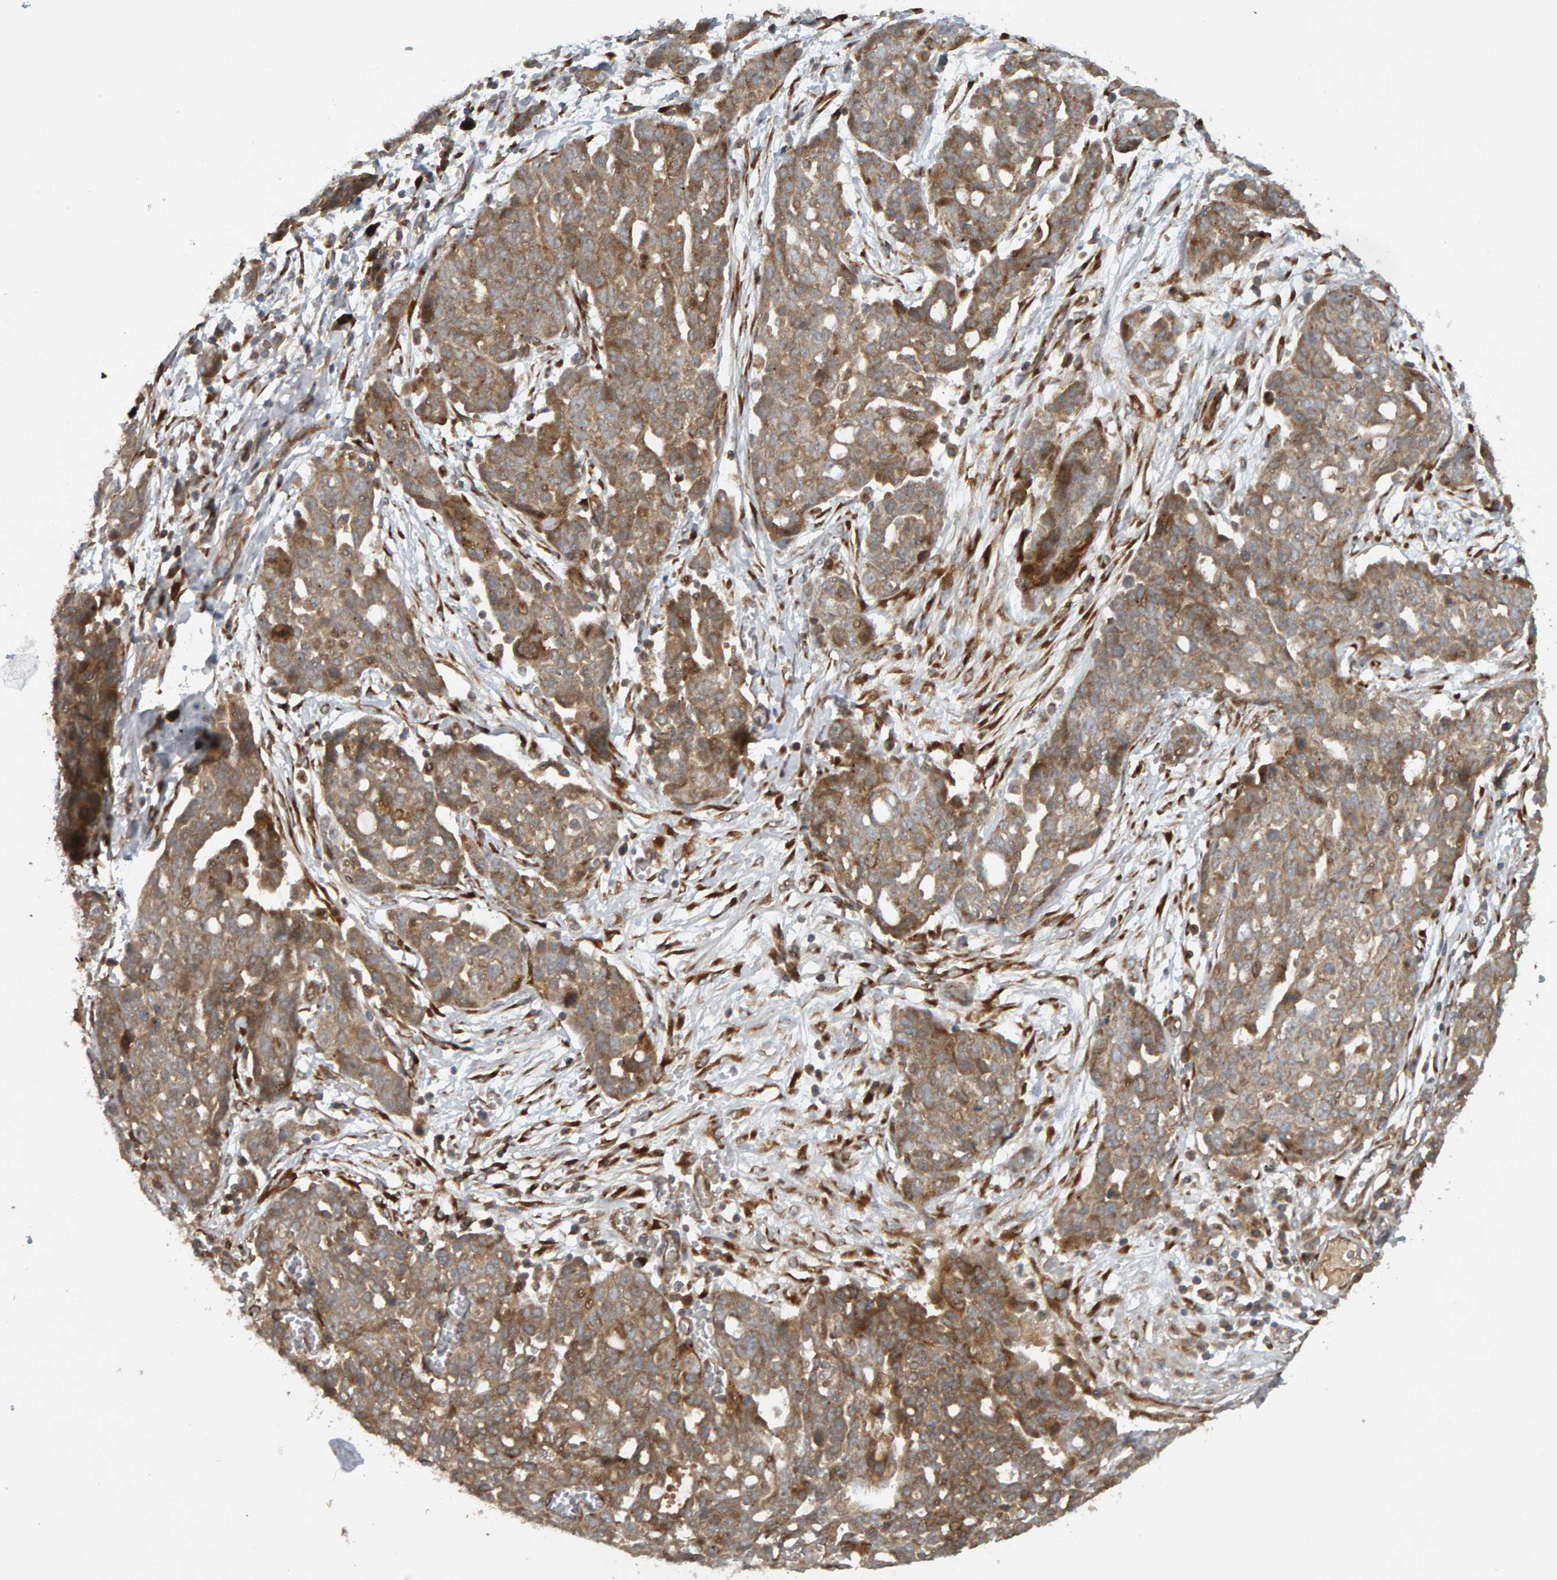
{"staining": {"intensity": "moderate", "quantity": ">75%", "location": "cytoplasmic/membranous"}, "tissue": "ovarian cancer", "cell_type": "Tumor cells", "image_type": "cancer", "snomed": [{"axis": "morphology", "description": "Cystadenocarcinoma, serous, NOS"}, {"axis": "topography", "description": "Soft tissue"}, {"axis": "topography", "description": "Ovary"}], "caption": "Tumor cells reveal moderate cytoplasmic/membranous positivity in approximately >75% of cells in ovarian cancer.", "gene": "ZFAND1", "patient": {"sex": "female", "age": 57}}